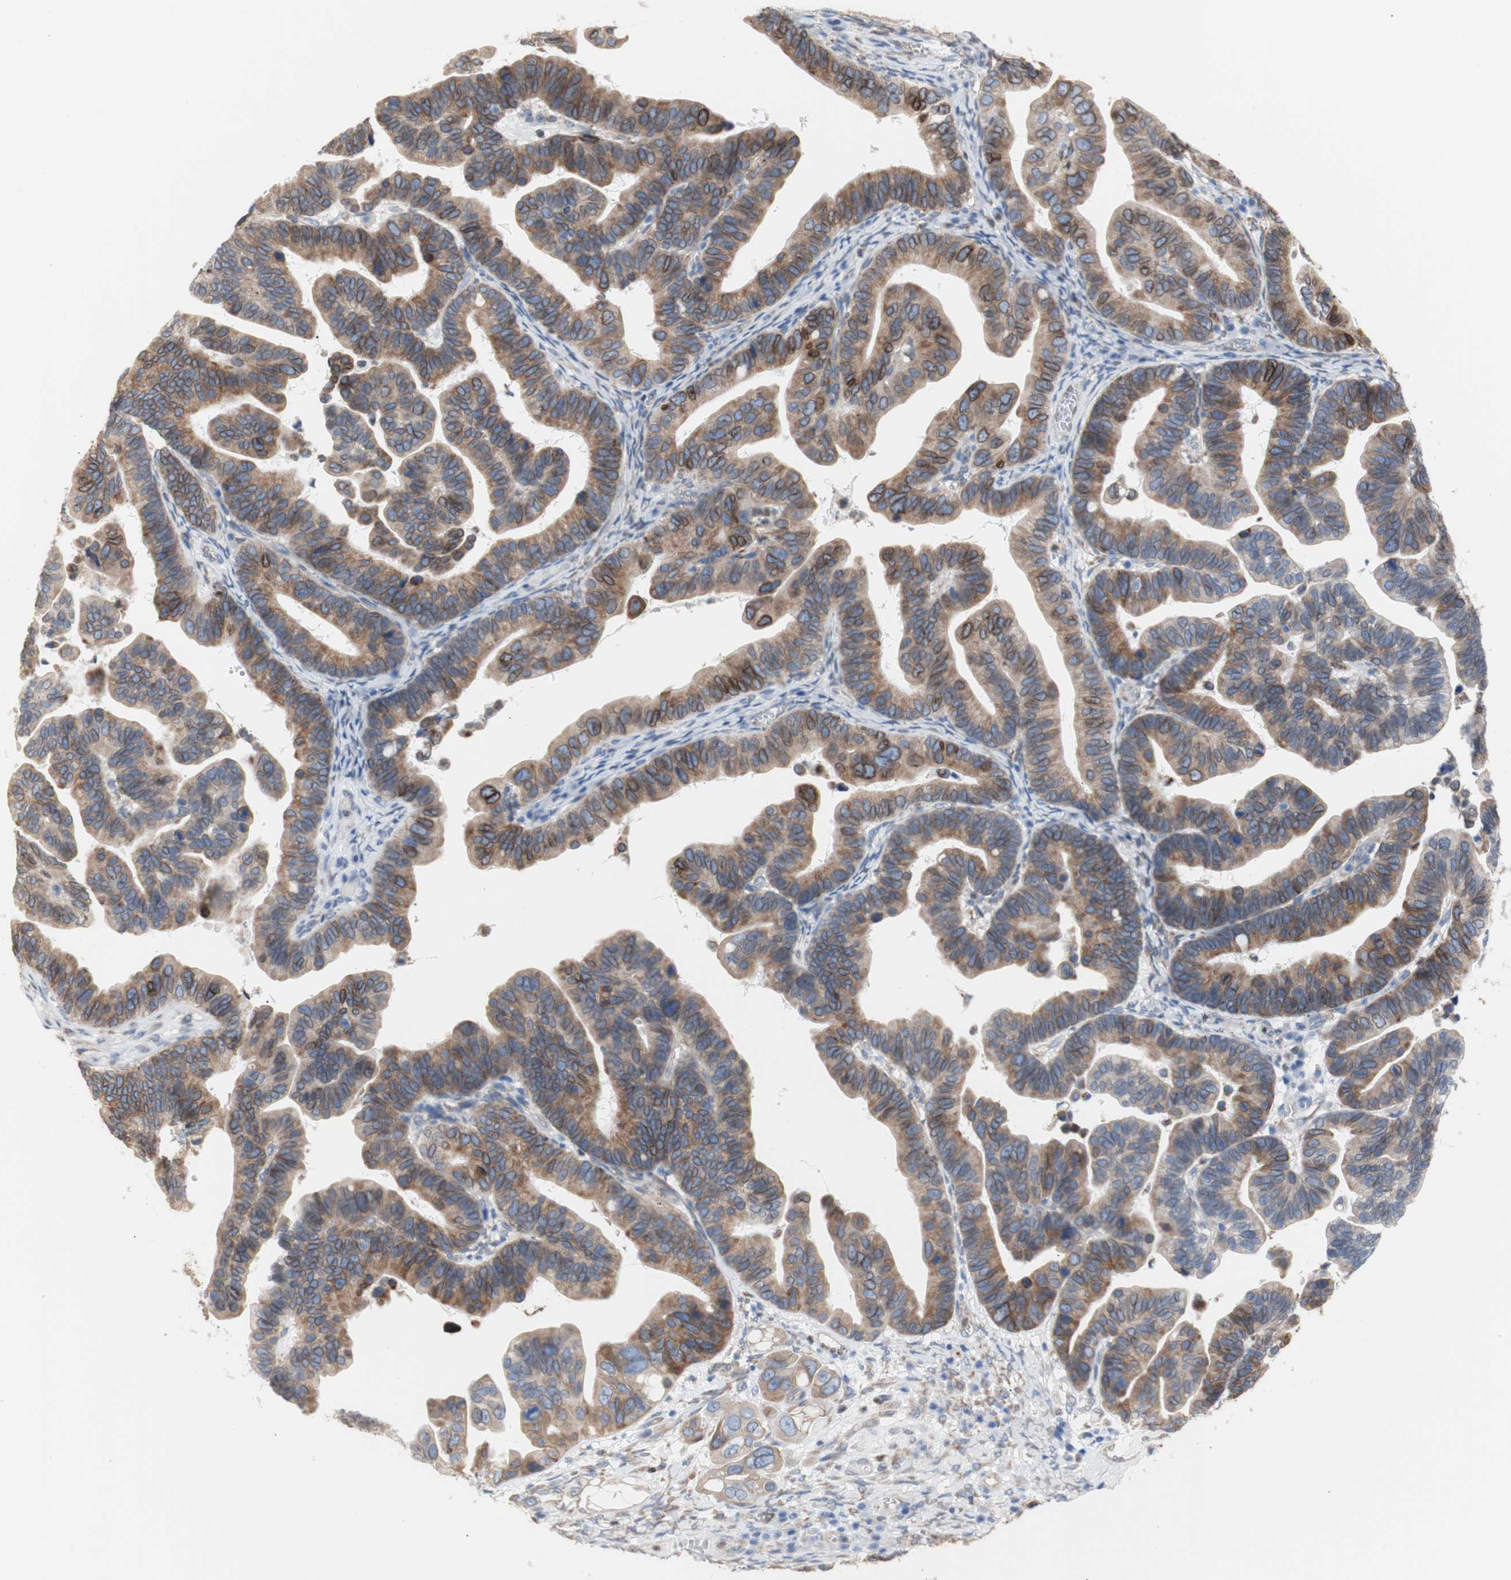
{"staining": {"intensity": "moderate", "quantity": ">75%", "location": "cytoplasmic/membranous"}, "tissue": "ovarian cancer", "cell_type": "Tumor cells", "image_type": "cancer", "snomed": [{"axis": "morphology", "description": "Cystadenocarcinoma, serous, NOS"}, {"axis": "topography", "description": "Ovary"}], "caption": "Immunohistochemistry (IHC) of human ovarian cancer (serous cystadenocarcinoma) shows medium levels of moderate cytoplasmic/membranous positivity in approximately >75% of tumor cells.", "gene": "ERLIN1", "patient": {"sex": "female", "age": 56}}